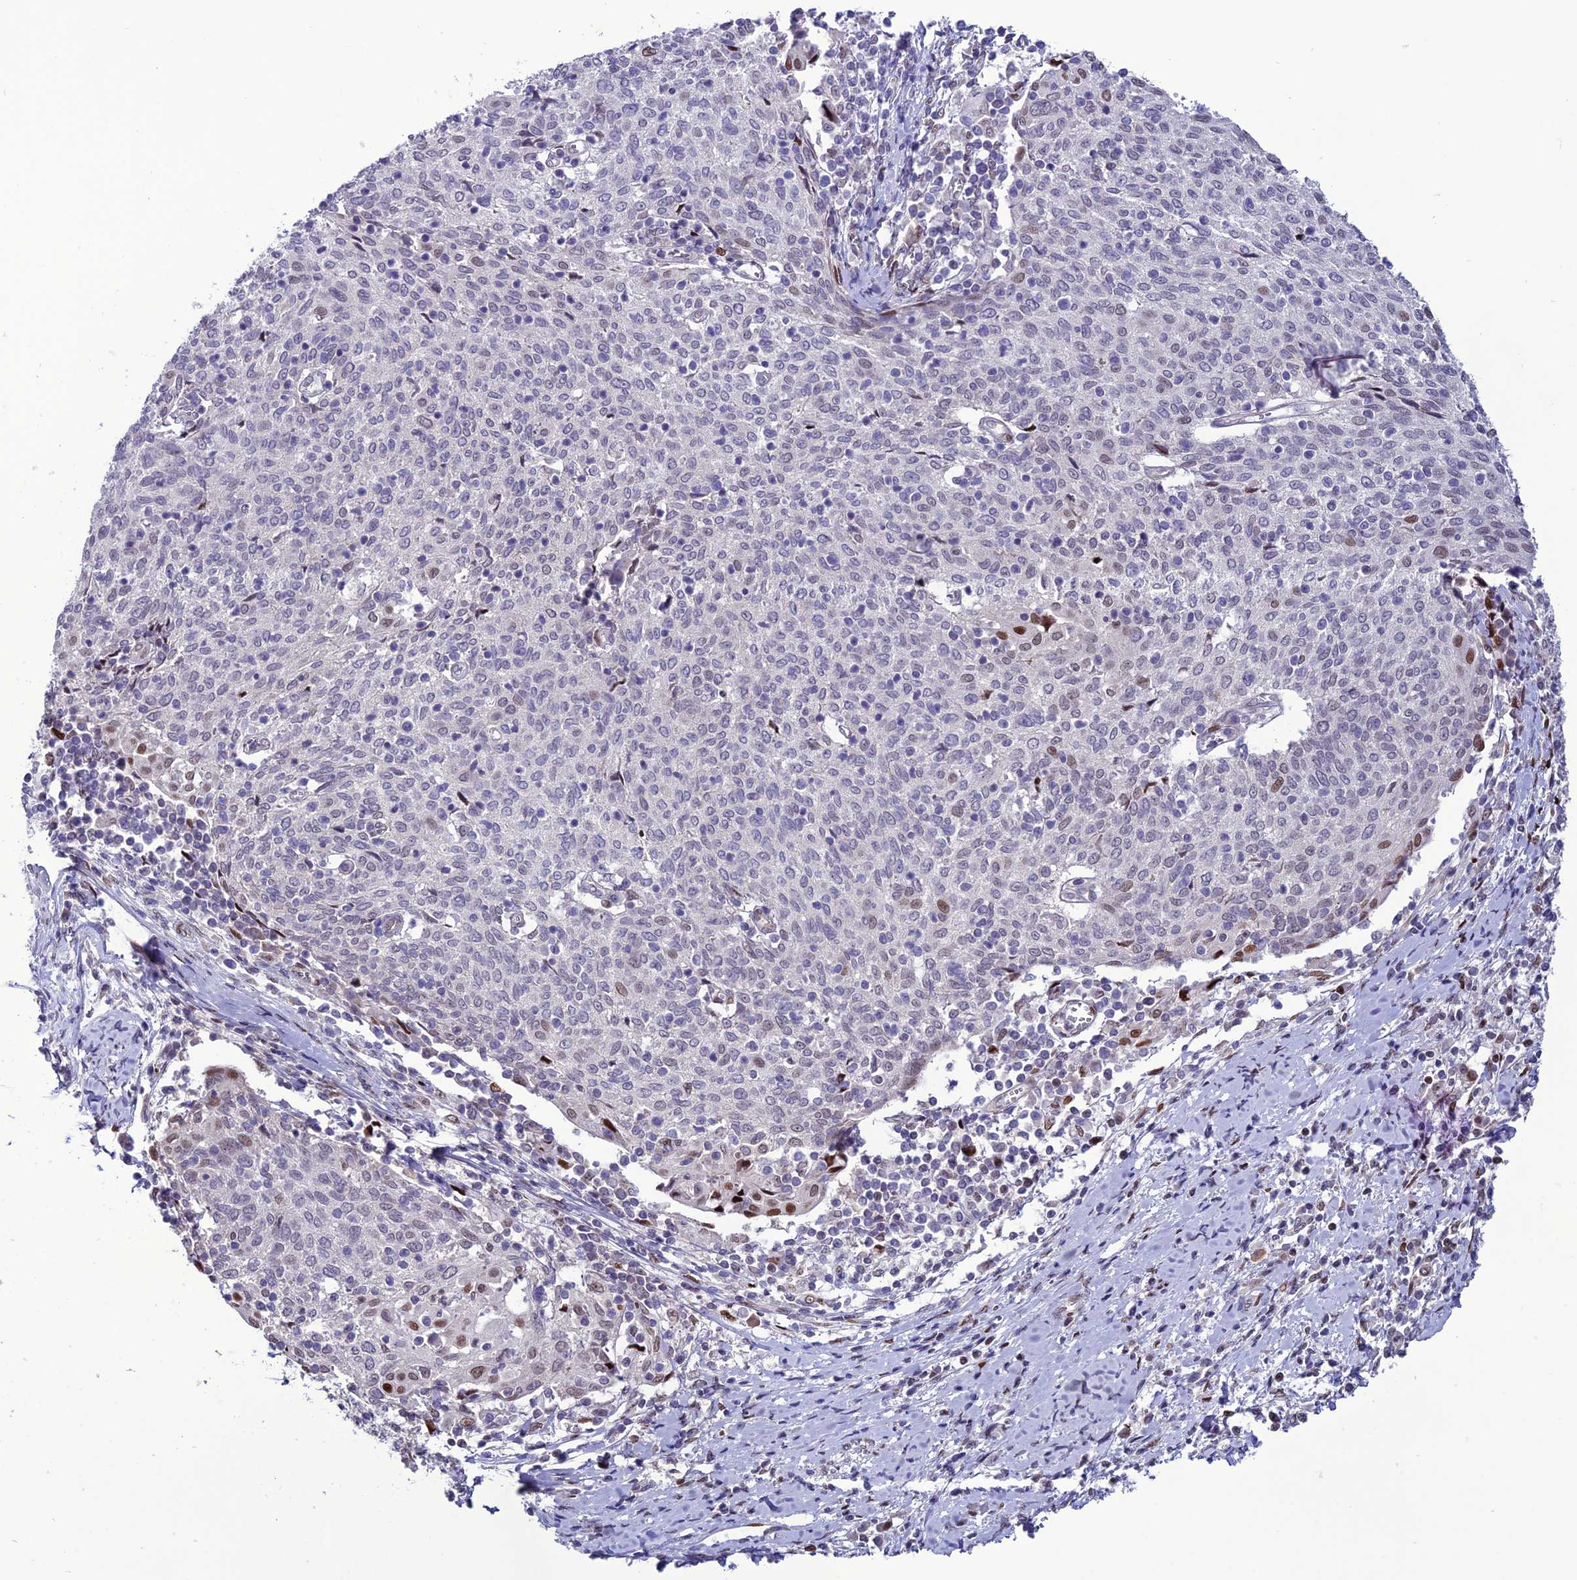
{"staining": {"intensity": "negative", "quantity": "none", "location": "none"}, "tissue": "cervical cancer", "cell_type": "Tumor cells", "image_type": "cancer", "snomed": [{"axis": "morphology", "description": "Squamous cell carcinoma, NOS"}, {"axis": "topography", "description": "Cervix"}], "caption": "Tumor cells show no significant protein positivity in cervical cancer (squamous cell carcinoma).", "gene": "ZNF707", "patient": {"sex": "female", "age": 52}}